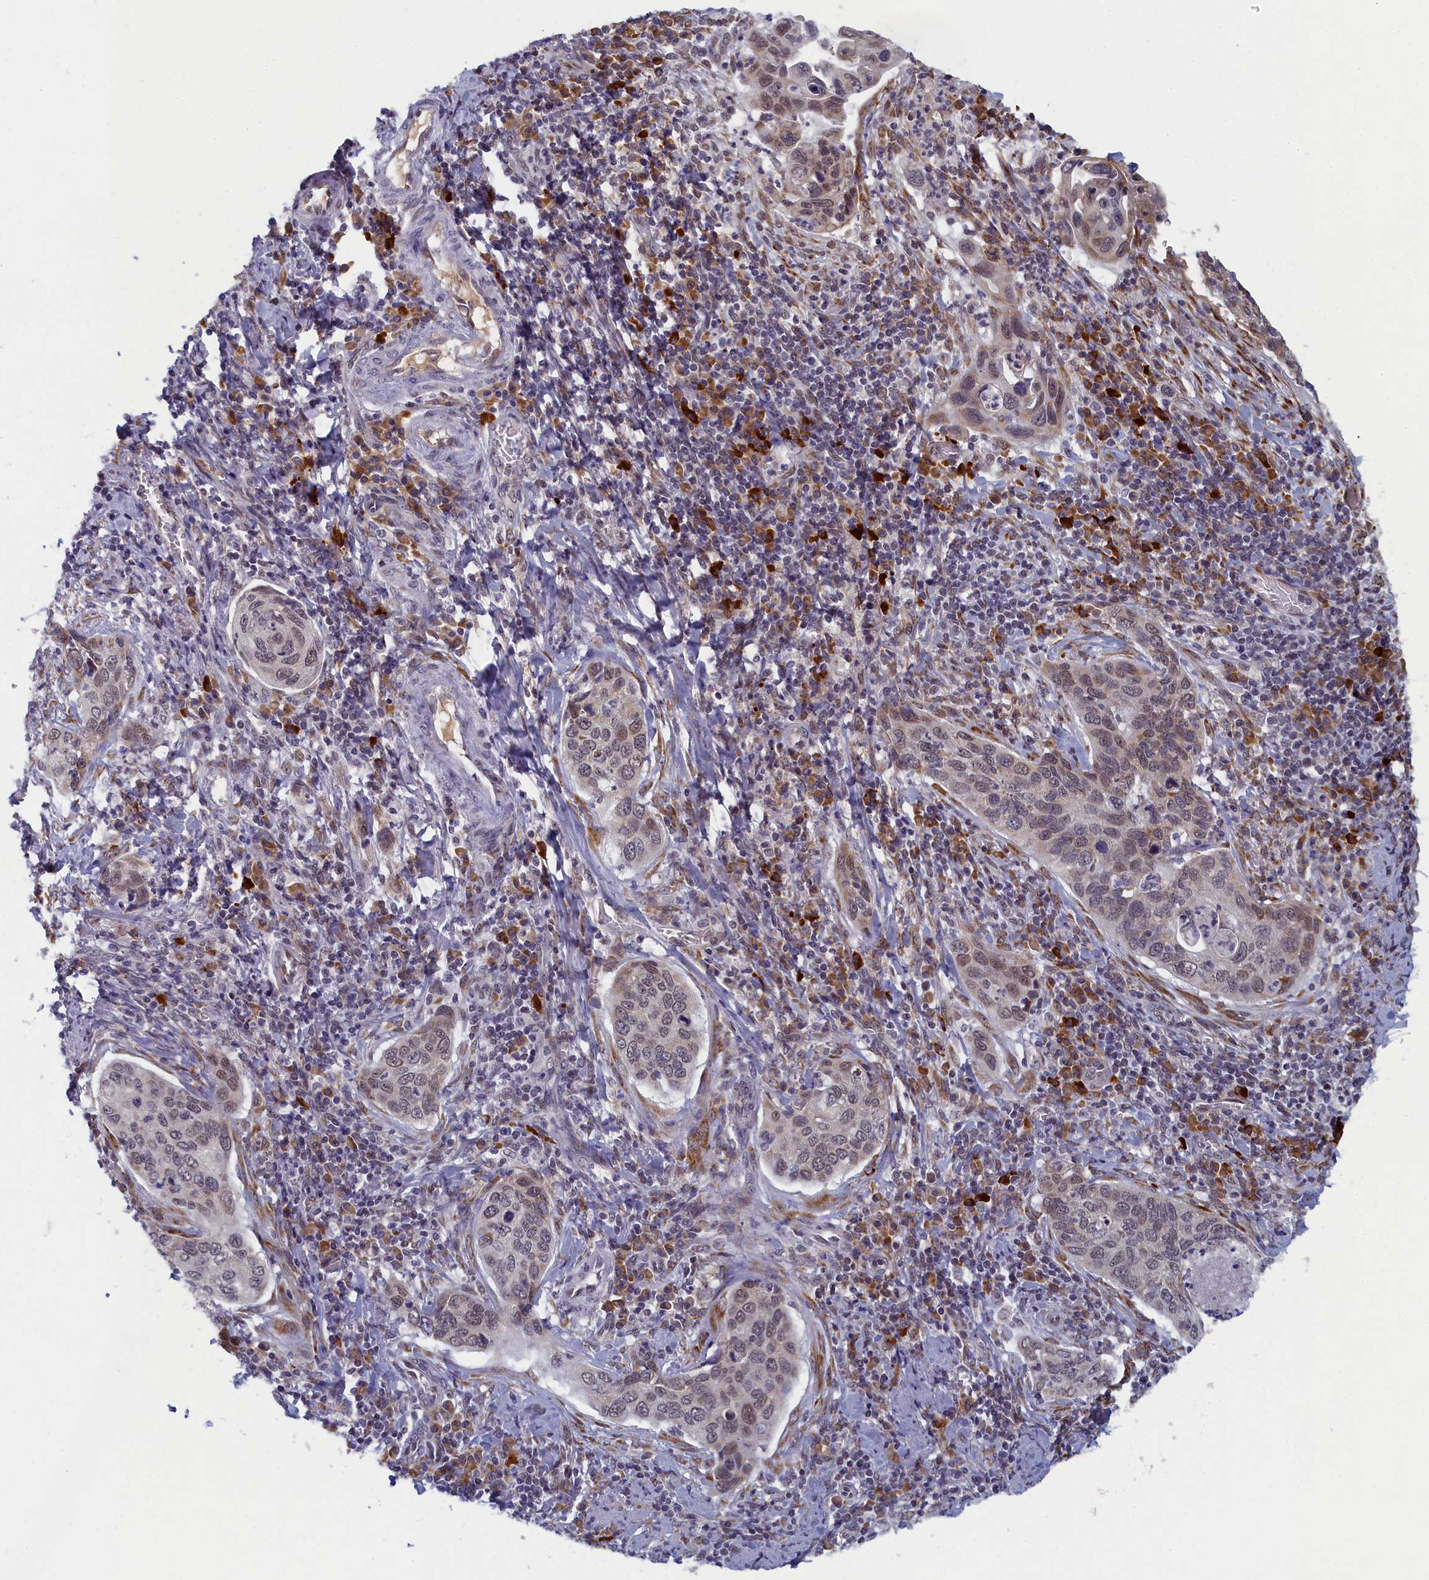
{"staining": {"intensity": "weak", "quantity": "25%-75%", "location": "nuclear"}, "tissue": "cervical cancer", "cell_type": "Tumor cells", "image_type": "cancer", "snomed": [{"axis": "morphology", "description": "Squamous cell carcinoma, NOS"}, {"axis": "topography", "description": "Cervix"}], "caption": "DAB immunohistochemical staining of squamous cell carcinoma (cervical) reveals weak nuclear protein staining in approximately 25%-75% of tumor cells. The staining is performed using DAB brown chromogen to label protein expression. The nuclei are counter-stained blue using hematoxylin.", "gene": "DNAJC17", "patient": {"sex": "female", "age": 53}}